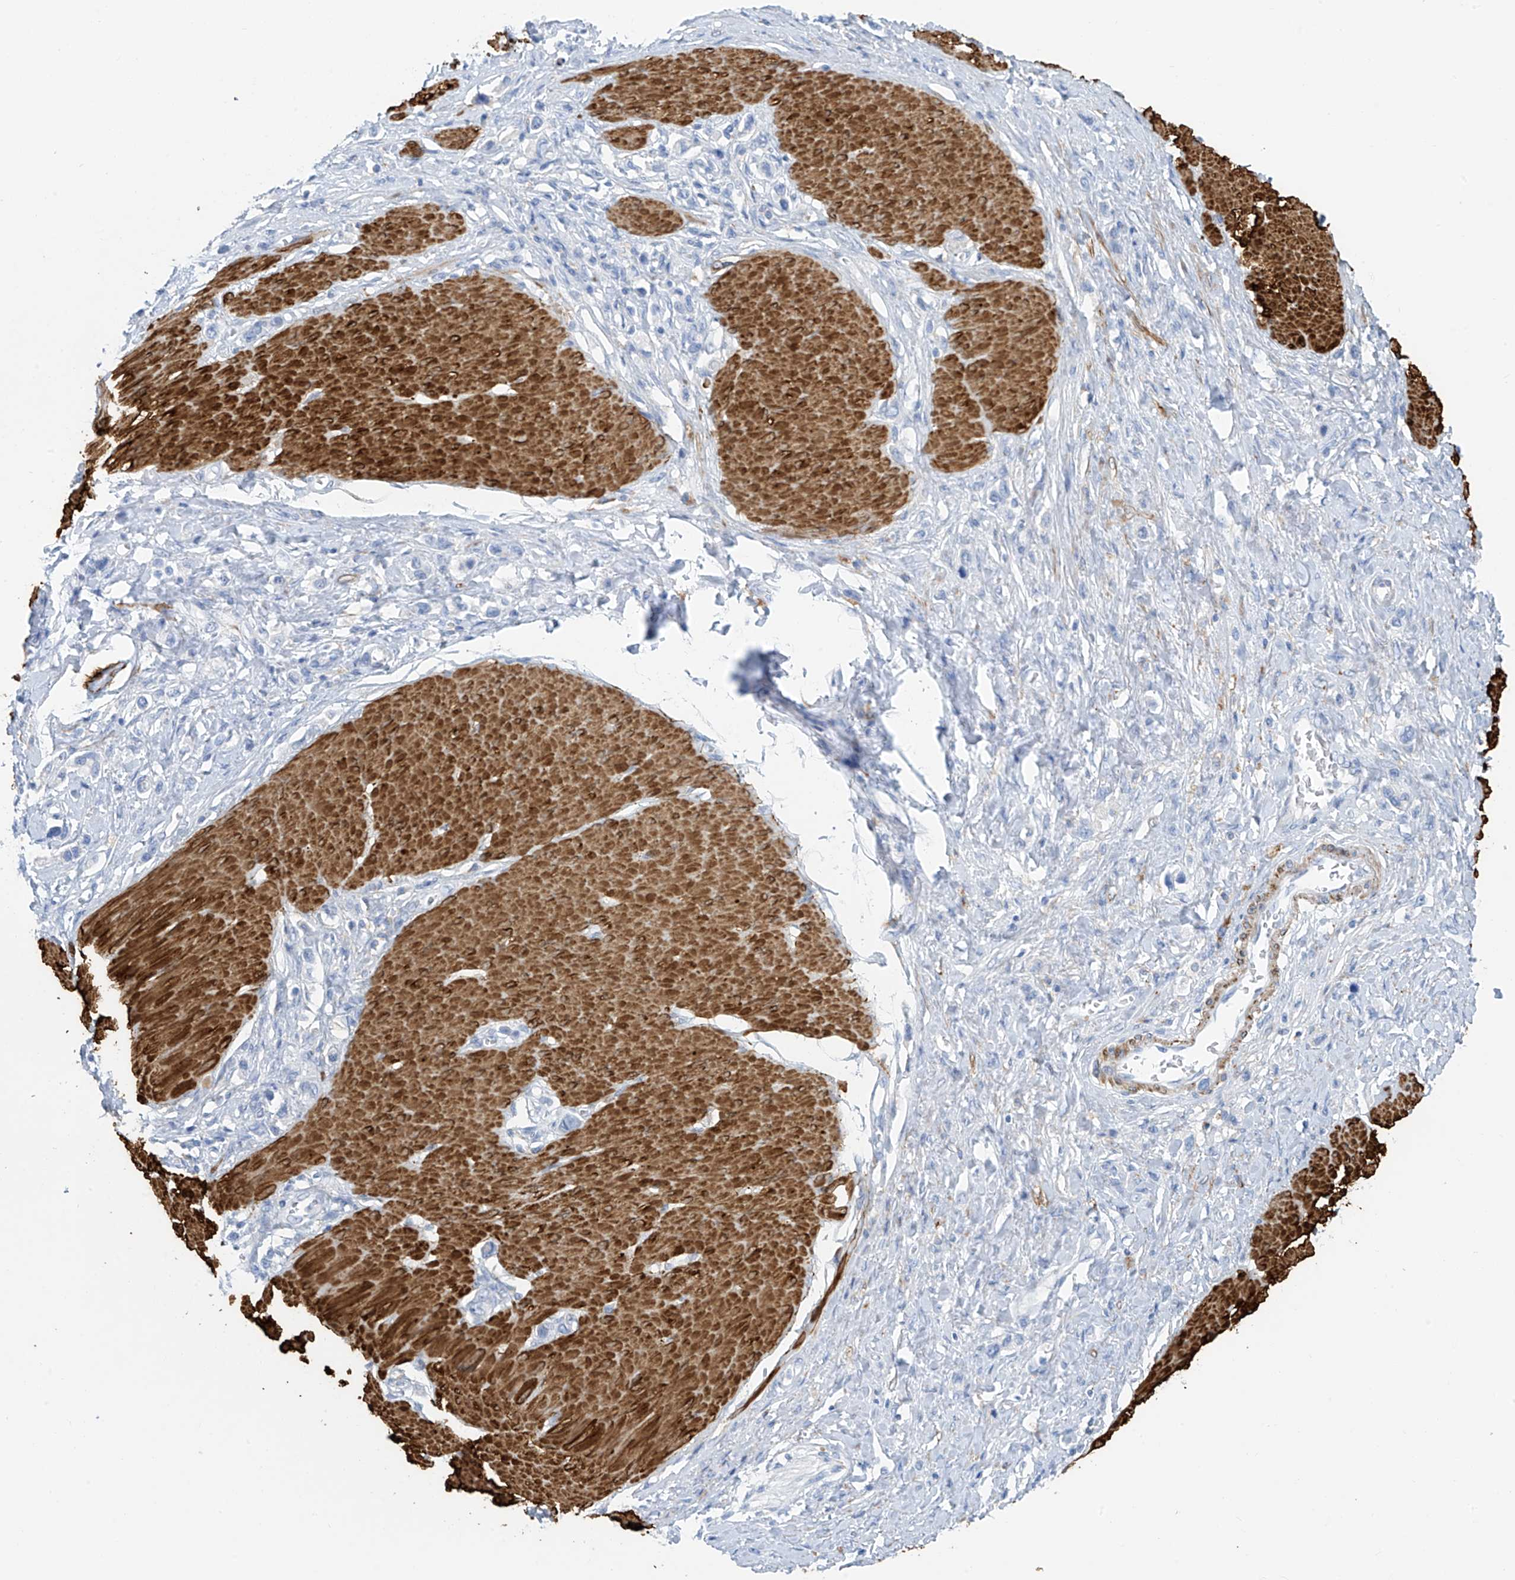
{"staining": {"intensity": "negative", "quantity": "none", "location": "none"}, "tissue": "stomach cancer", "cell_type": "Tumor cells", "image_type": "cancer", "snomed": [{"axis": "morphology", "description": "Normal tissue, NOS"}, {"axis": "morphology", "description": "Adenocarcinoma, NOS"}, {"axis": "topography", "description": "Stomach, upper"}, {"axis": "topography", "description": "Stomach"}], "caption": "DAB immunohistochemical staining of human stomach cancer demonstrates no significant expression in tumor cells.", "gene": "GLMP", "patient": {"sex": "female", "age": 65}}